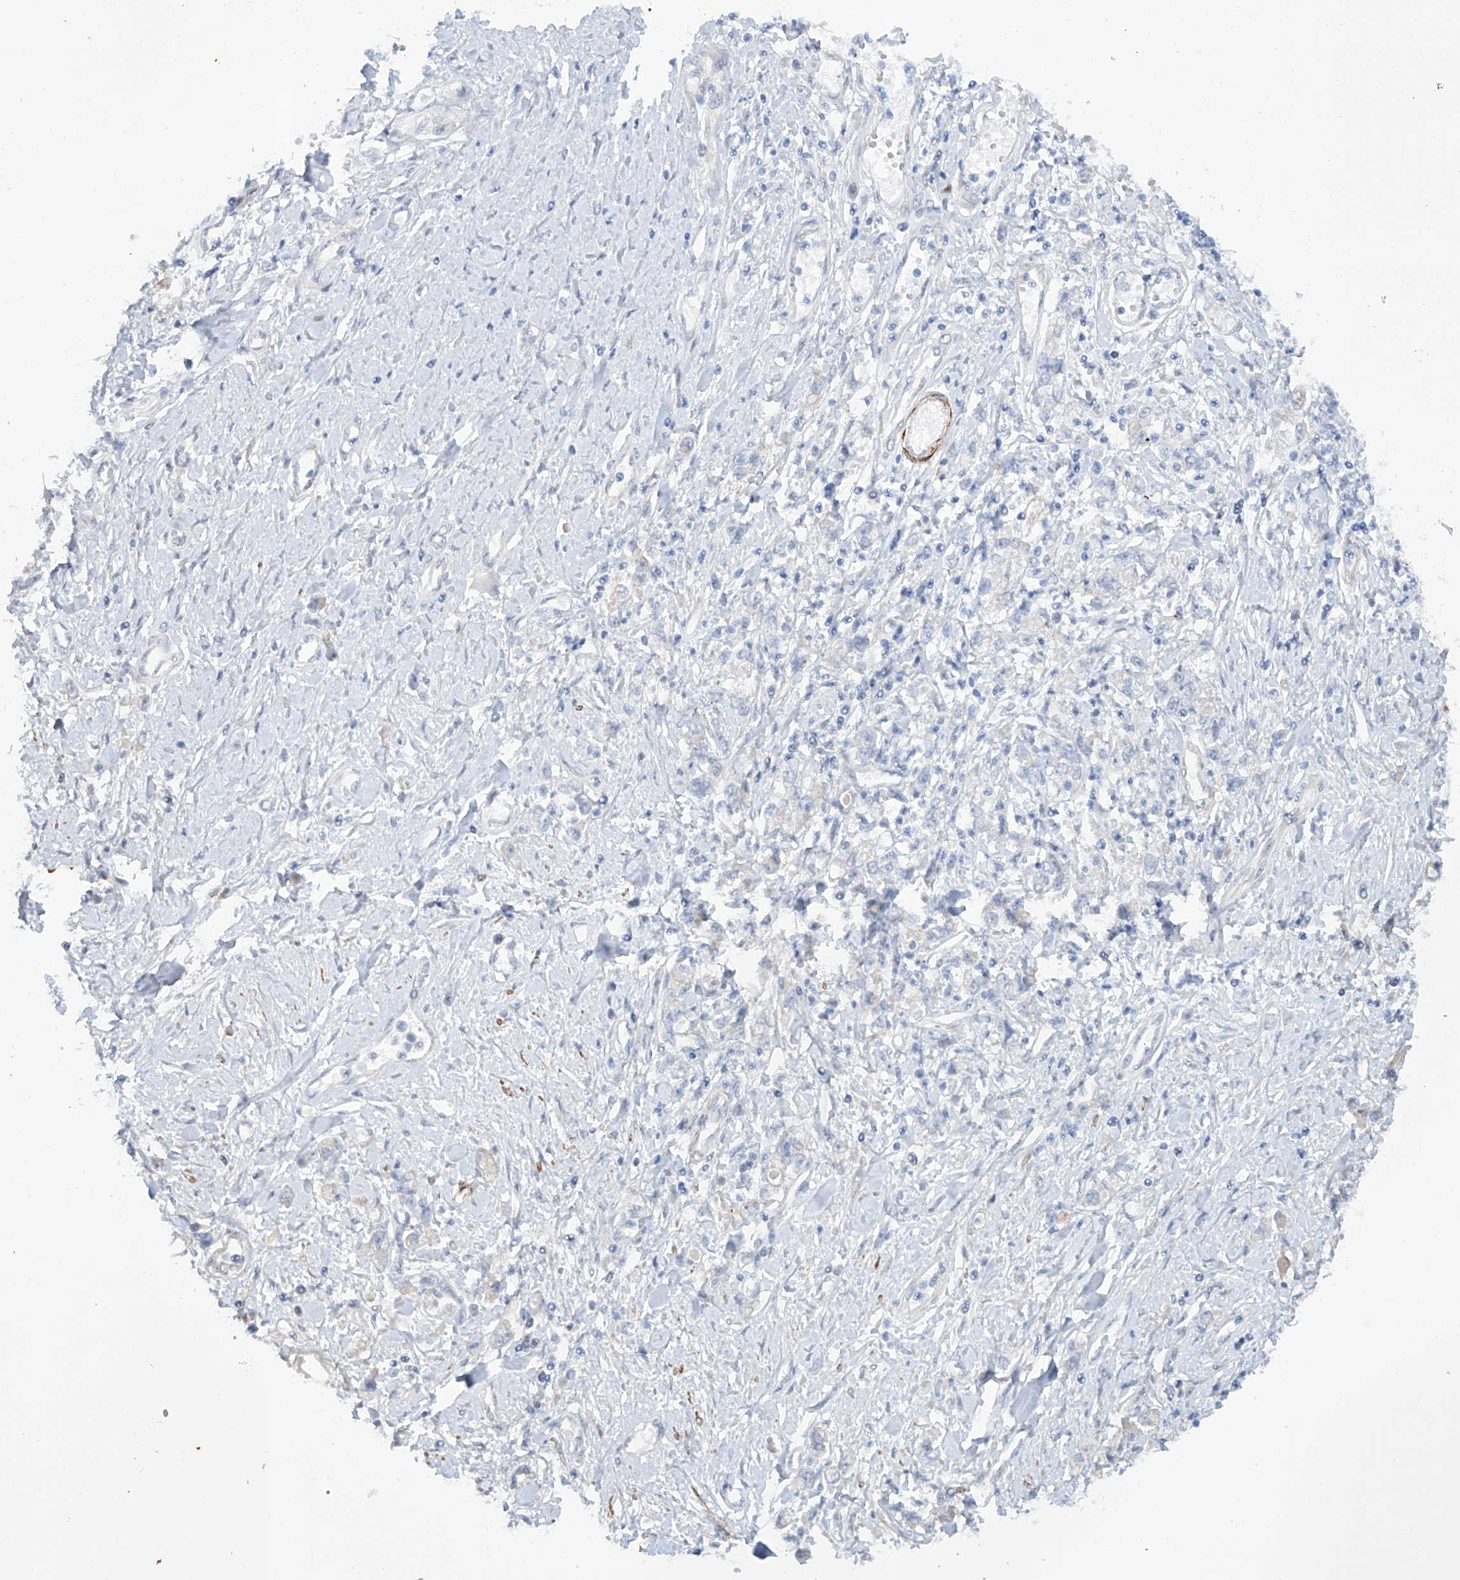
{"staining": {"intensity": "negative", "quantity": "none", "location": "none"}, "tissue": "stomach cancer", "cell_type": "Tumor cells", "image_type": "cancer", "snomed": [{"axis": "morphology", "description": "Adenocarcinoma, NOS"}, {"axis": "topography", "description": "Stomach"}], "caption": "DAB immunohistochemical staining of human stomach adenocarcinoma reveals no significant expression in tumor cells.", "gene": "ZNF490", "patient": {"sex": "female", "age": 76}}